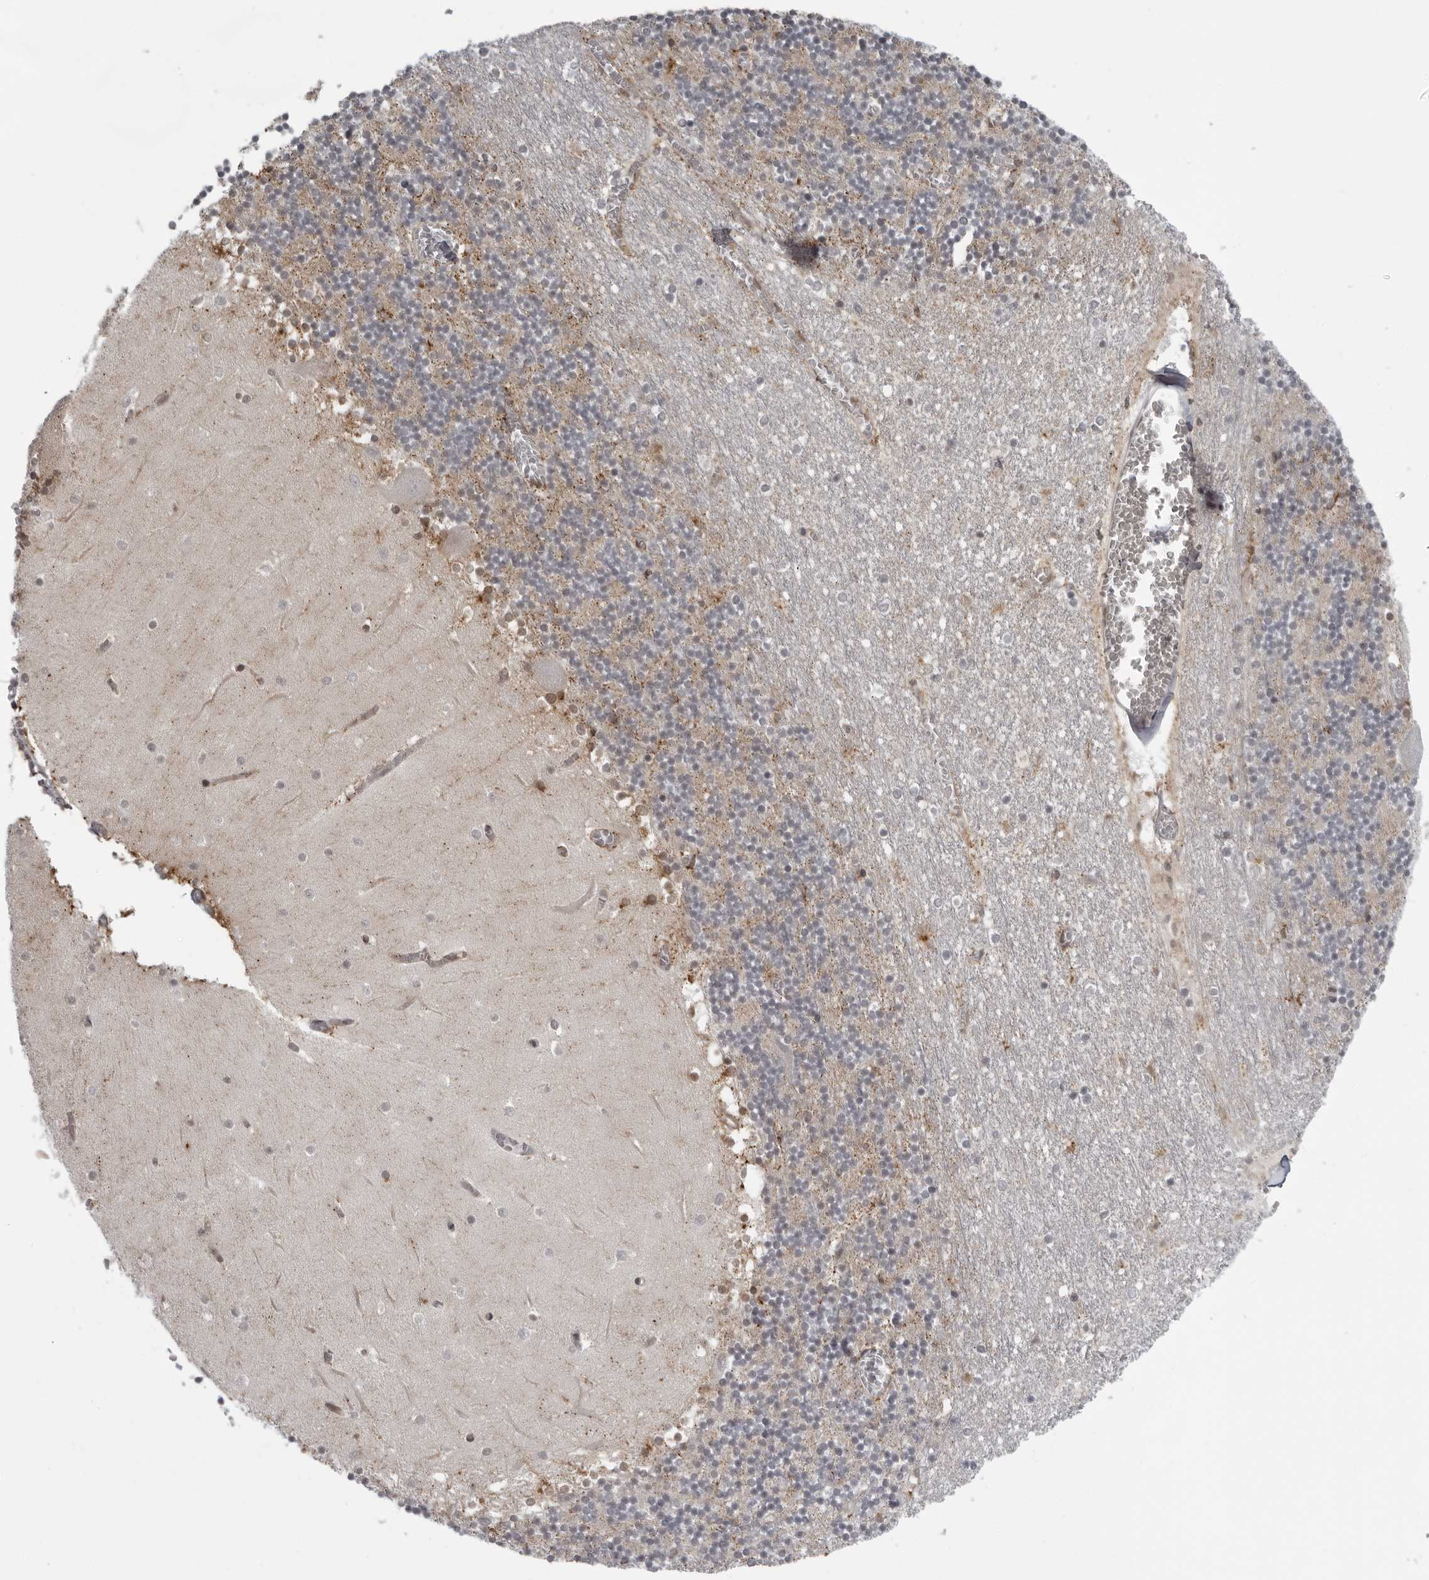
{"staining": {"intensity": "negative", "quantity": "none", "location": "none"}, "tissue": "cerebellum", "cell_type": "Cells in granular layer", "image_type": "normal", "snomed": [{"axis": "morphology", "description": "Normal tissue, NOS"}, {"axis": "topography", "description": "Cerebellum"}], "caption": "Image shows no significant protein expression in cells in granular layer of benign cerebellum.", "gene": "MAPK12", "patient": {"sex": "female", "age": 28}}